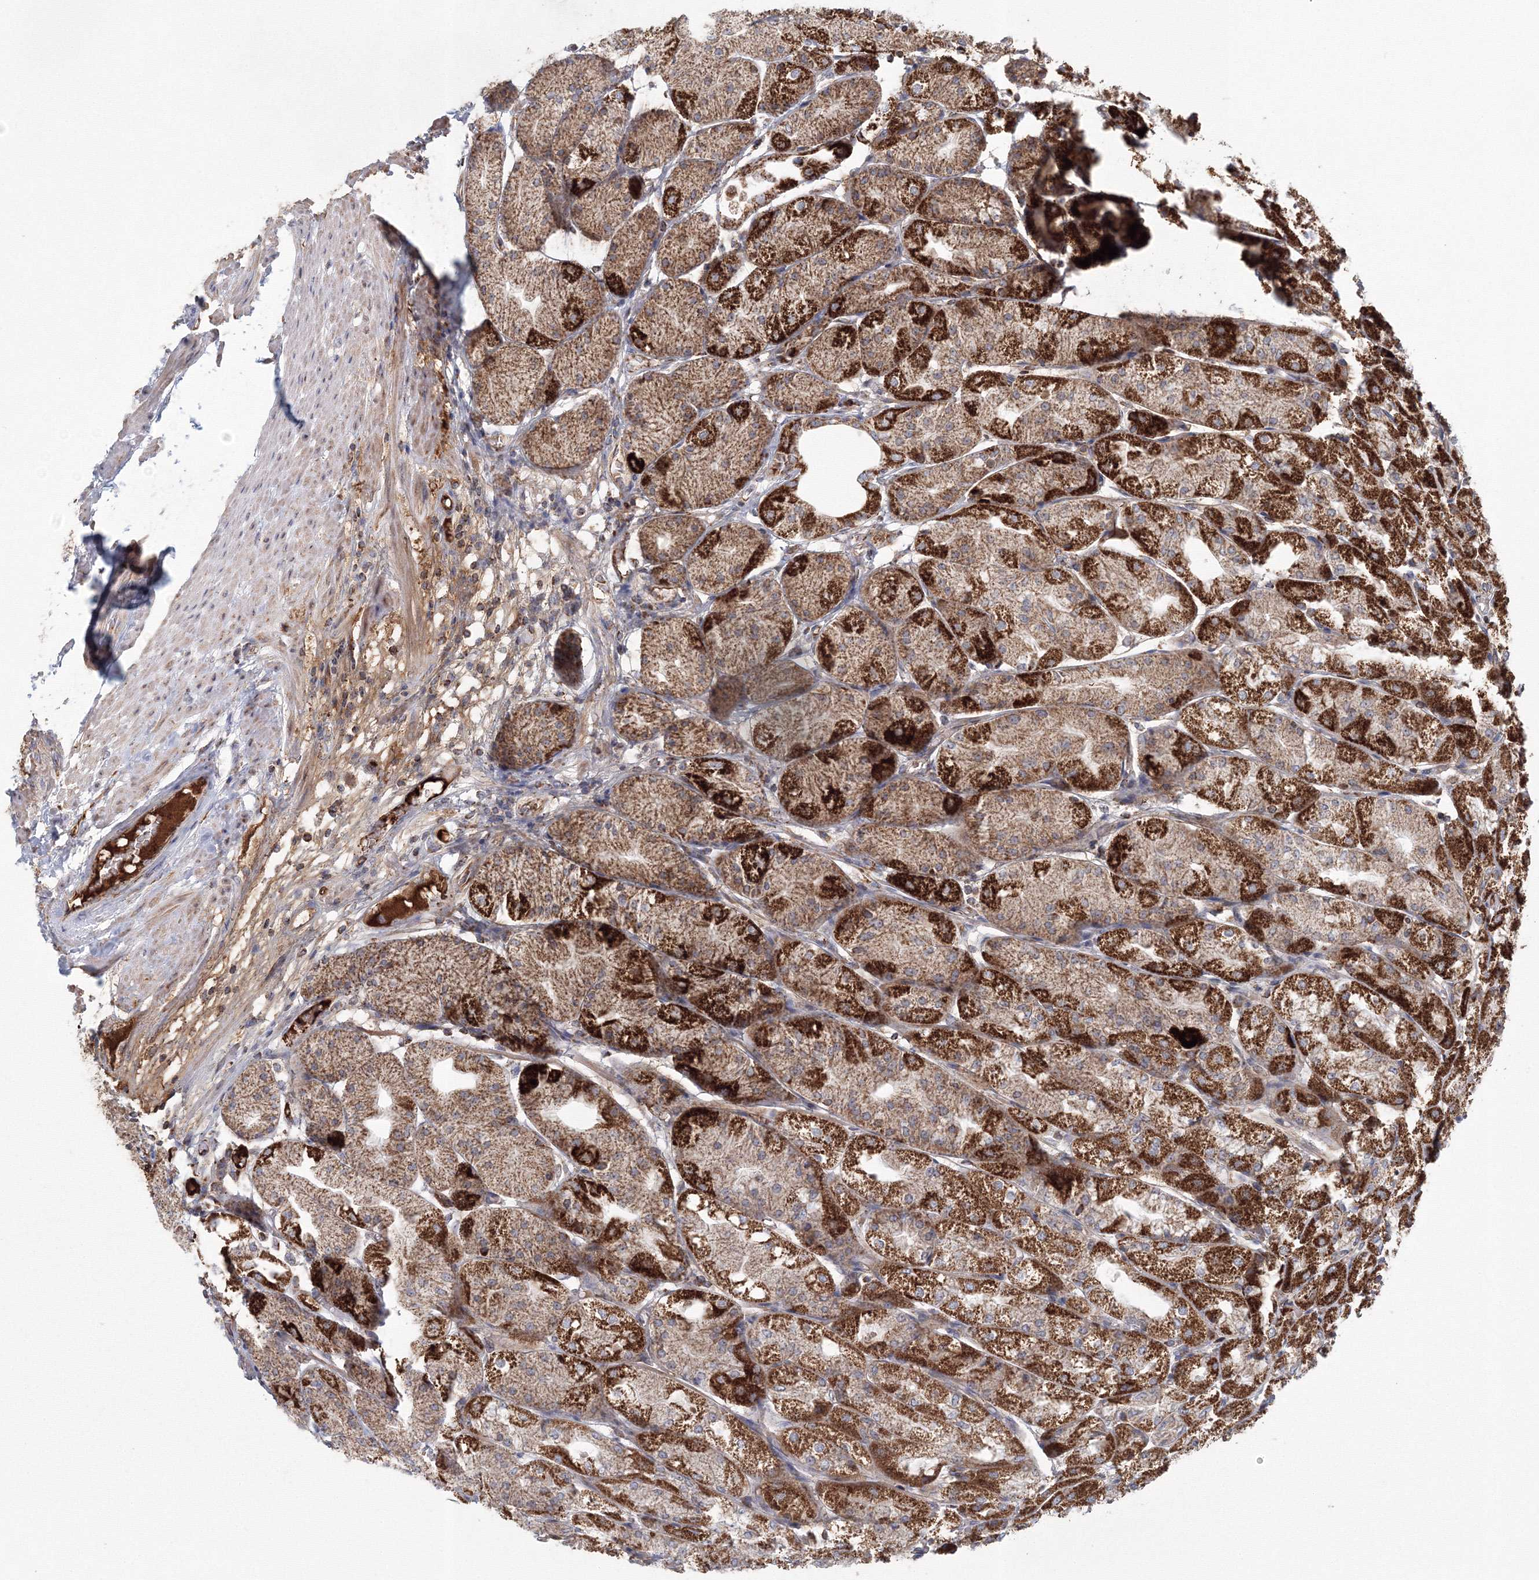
{"staining": {"intensity": "strong", "quantity": ">75%", "location": "cytoplasmic/membranous"}, "tissue": "stomach", "cell_type": "Glandular cells", "image_type": "normal", "snomed": [{"axis": "morphology", "description": "Normal tissue, NOS"}, {"axis": "topography", "description": "Stomach, upper"}], "caption": "This micrograph displays immunohistochemistry (IHC) staining of benign human stomach, with high strong cytoplasmic/membranous positivity in about >75% of glandular cells.", "gene": "GRPEL1", "patient": {"sex": "male", "age": 72}}